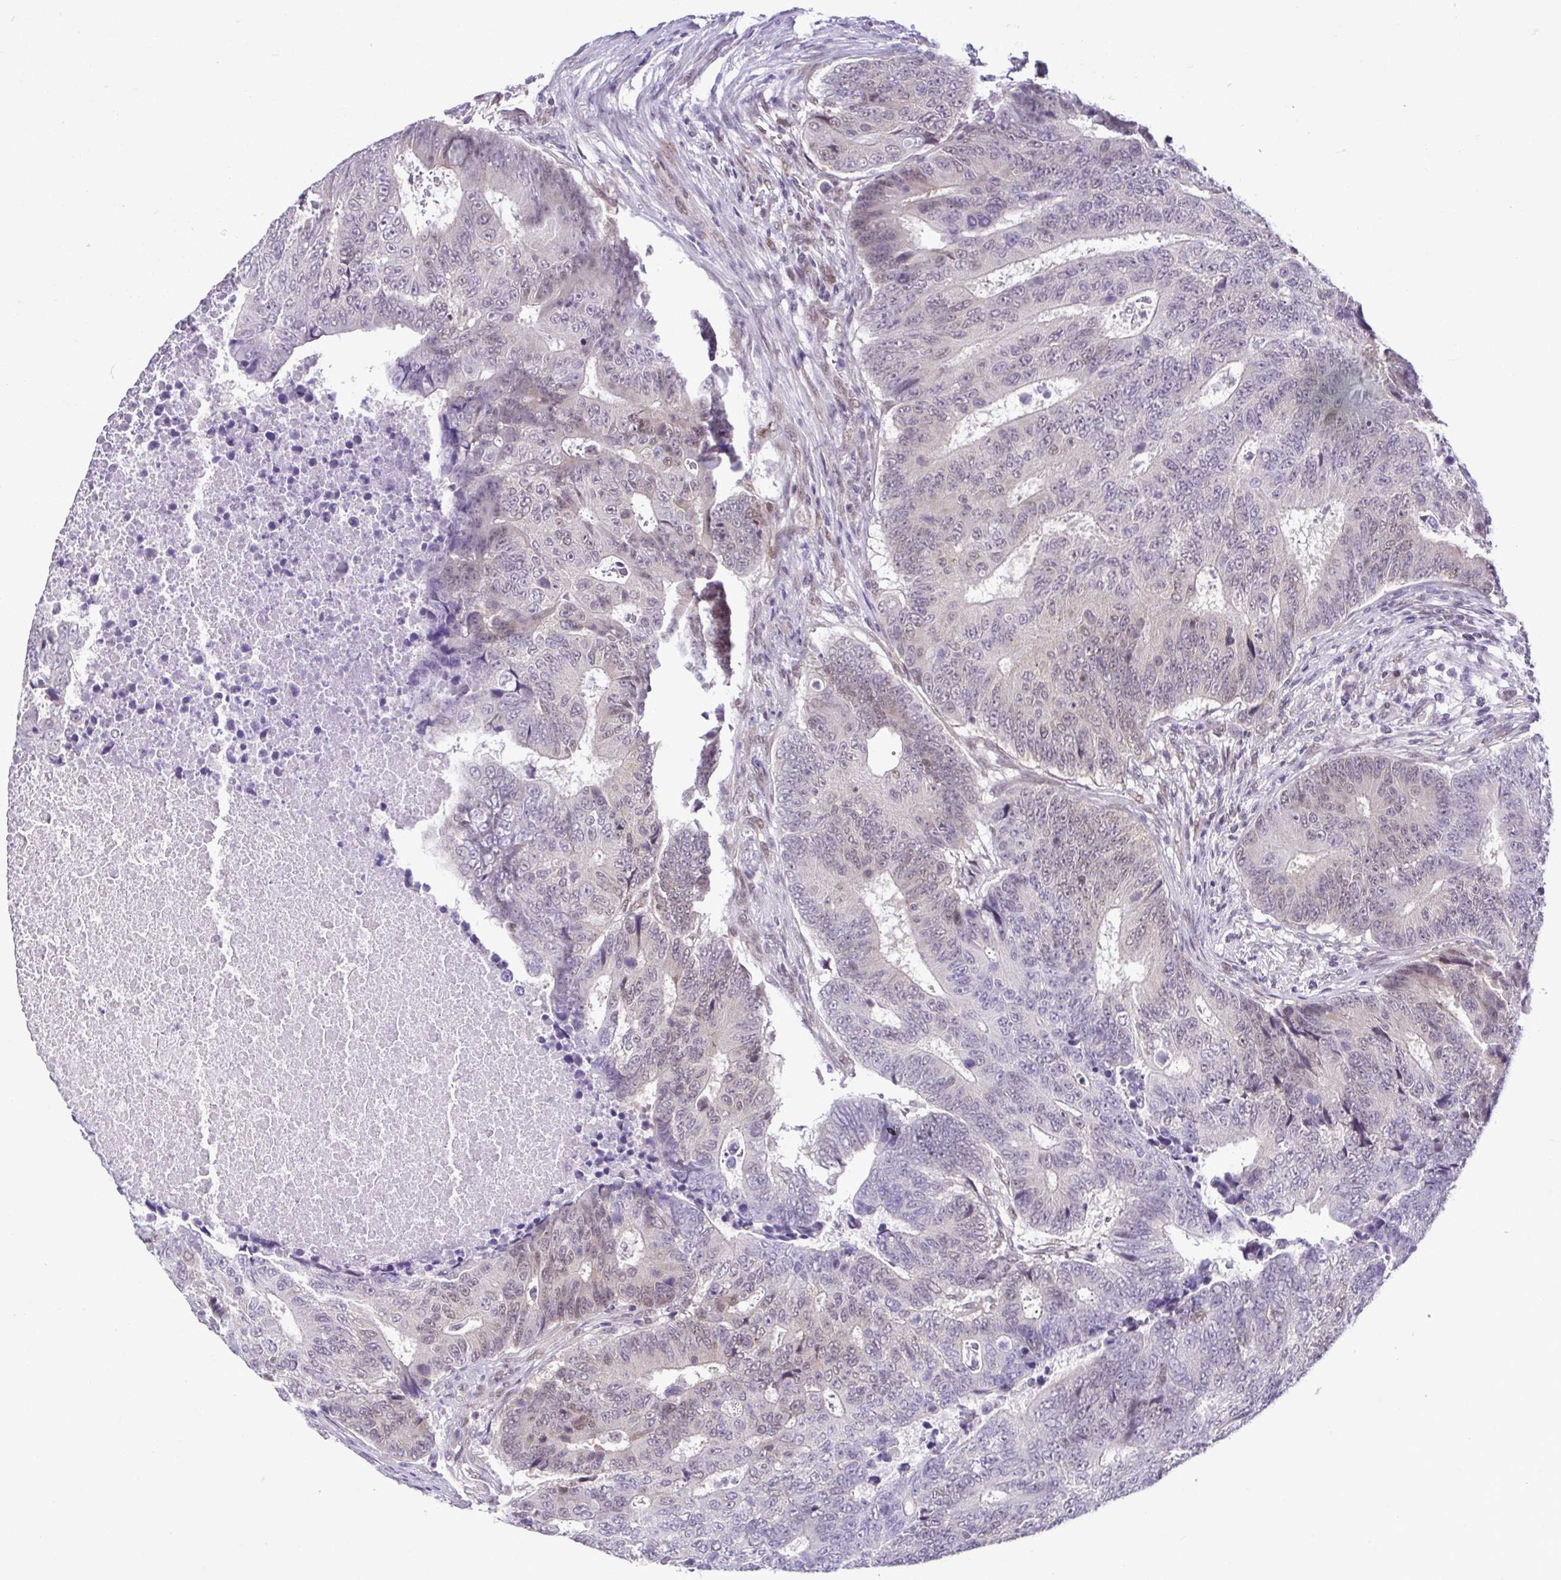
{"staining": {"intensity": "weak", "quantity": "<25%", "location": "cytoplasmic/membranous,nuclear"}, "tissue": "colorectal cancer", "cell_type": "Tumor cells", "image_type": "cancer", "snomed": [{"axis": "morphology", "description": "Adenocarcinoma, NOS"}, {"axis": "topography", "description": "Colon"}], "caption": "Tumor cells show no significant positivity in adenocarcinoma (colorectal). Nuclei are stained in blue.", "gene": "RBM3", "patient": {"sex": "female", "age": 48}}